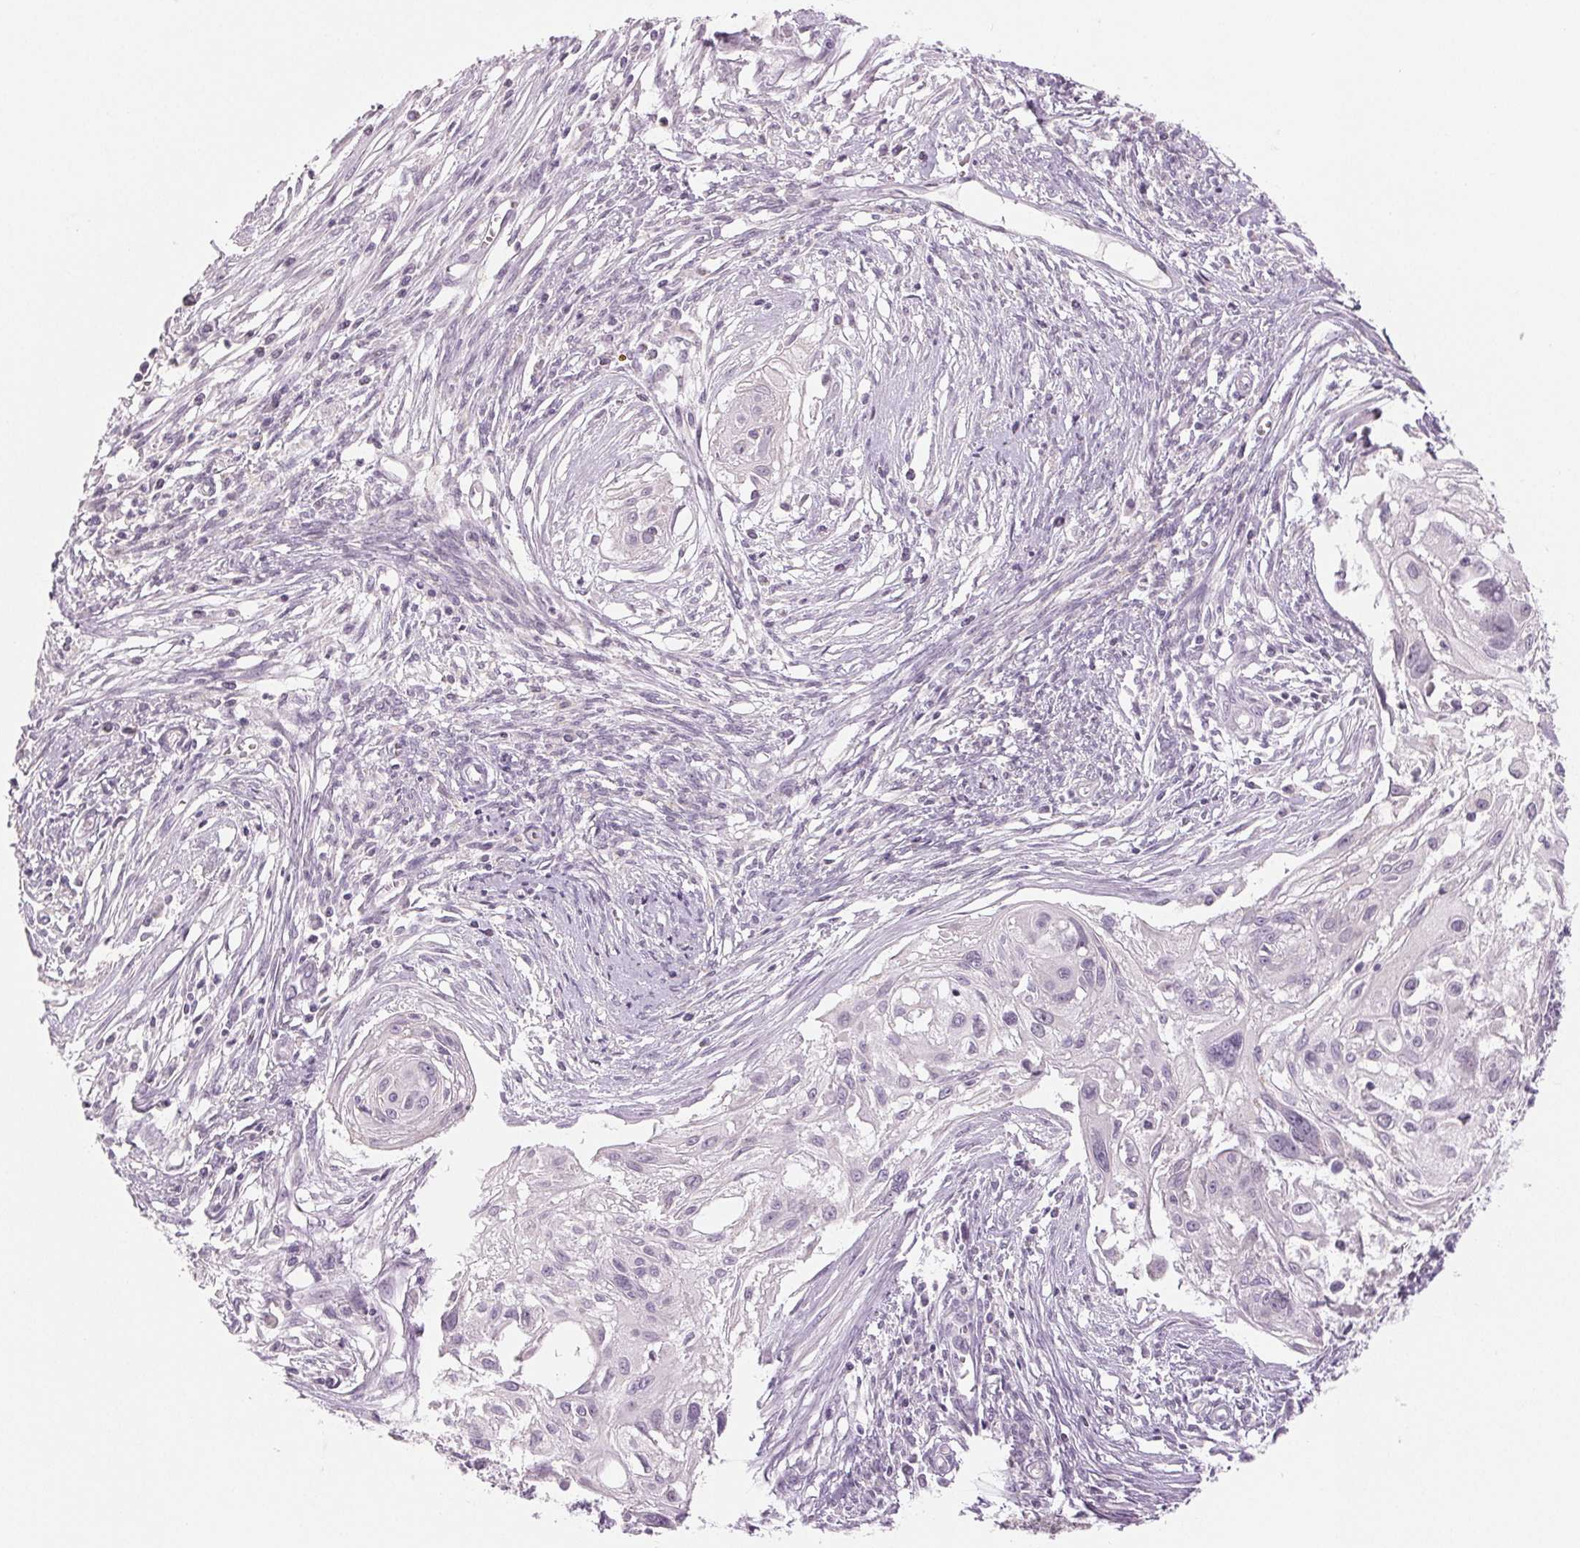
{"staining": {"intensity": "negative", "quantity": "none", "location": "none"}, "tissue": "cervical cancer", "cell_type": "Tumor cells", "image_type": "cancer", "snomed": [{"axis": "morphology", "description": "Squamous cell carcinoma, NOS"}, {"axis": "topography", "description": "Cervix"}], "caption": "DAB immunohistochemical staining of cervical cancer exhibits no significant staining in tumor cells. (Immunohistochemistry (ihc), brightfield microscopy, high magnification).", "gene": "EHHADH", "patient": {"sex": "female", "age": 49}}